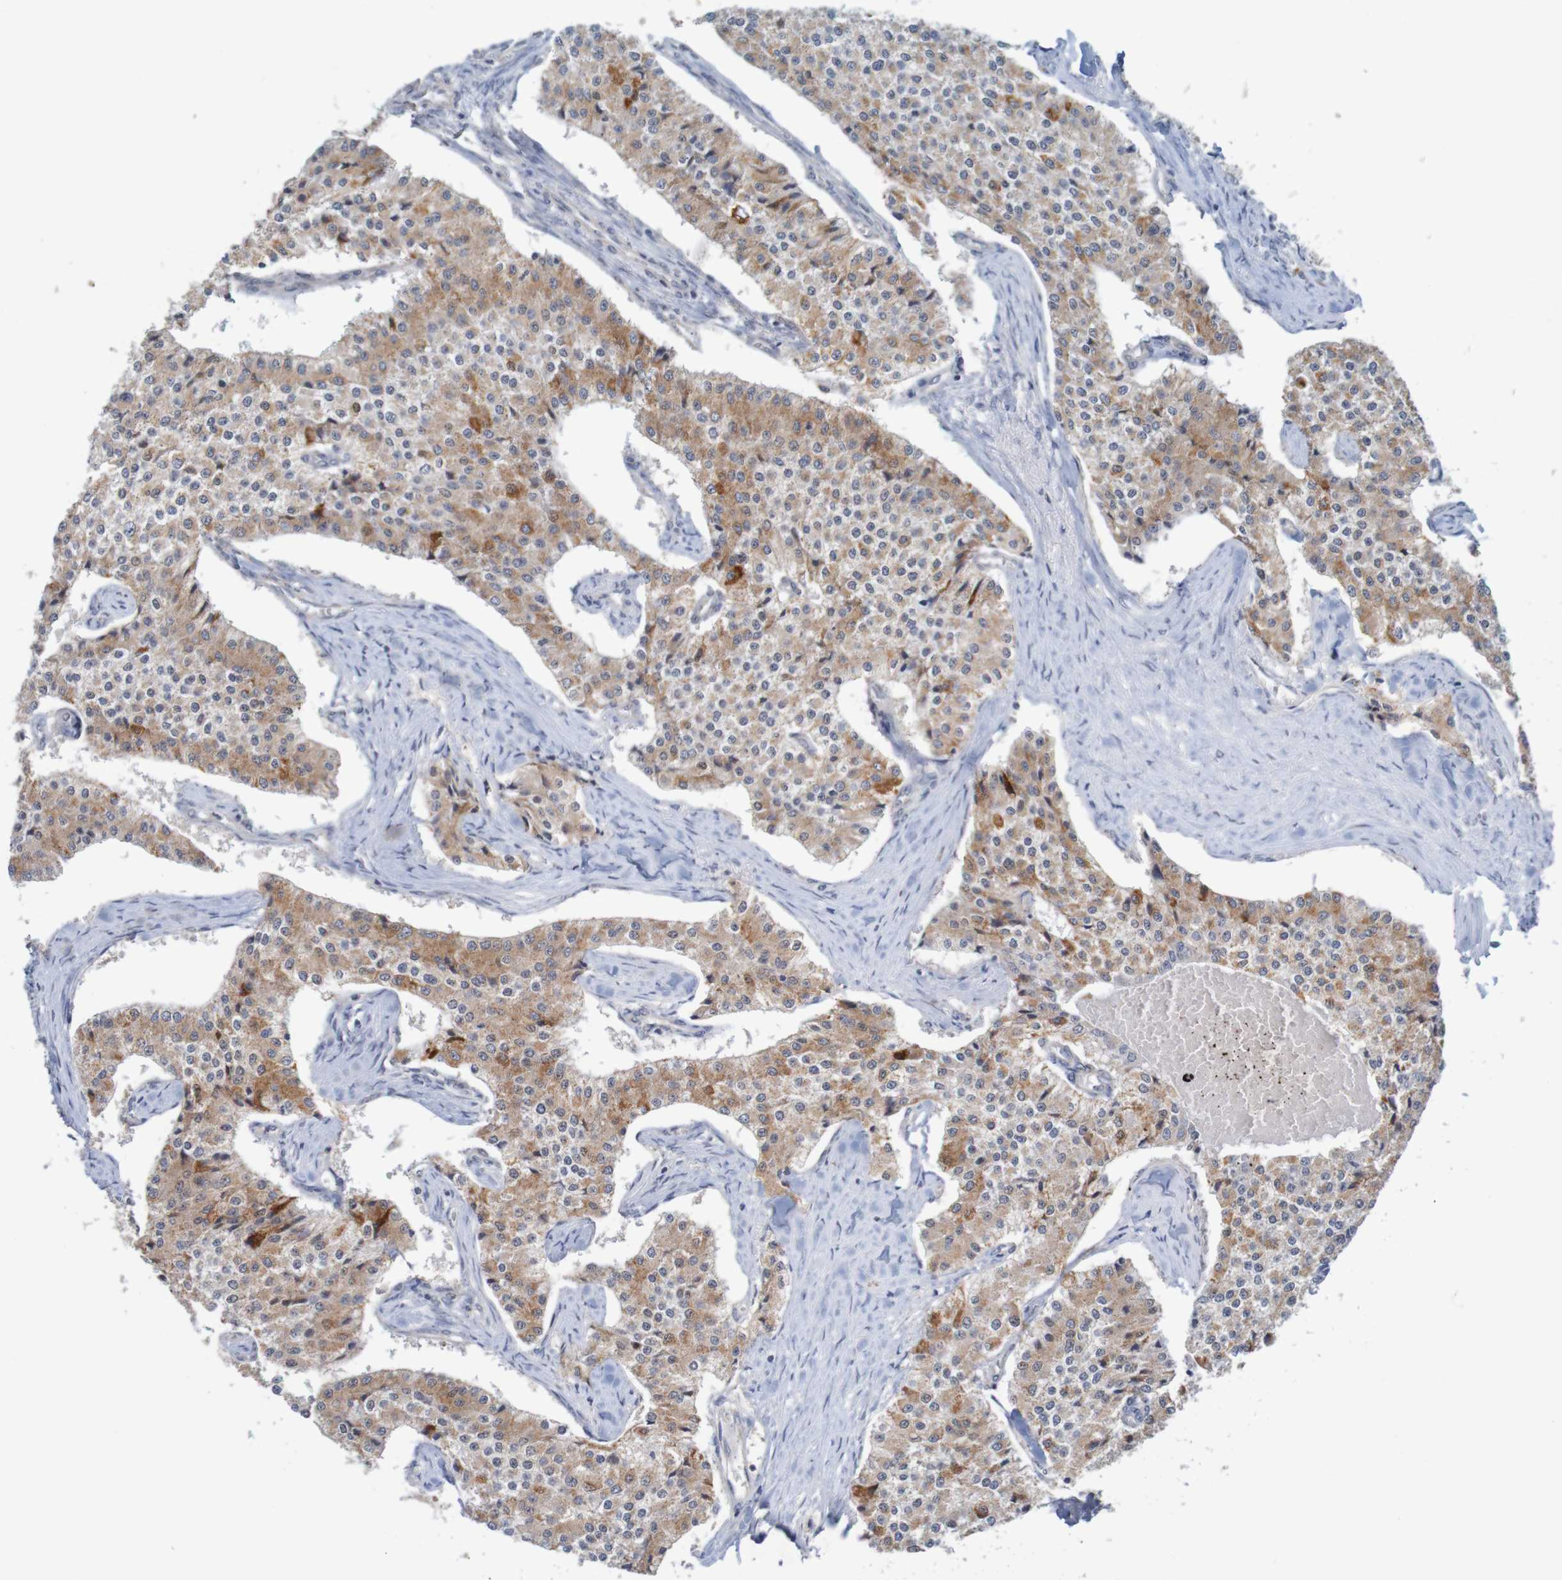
{"staining": {"intensity": "moderate", "quantity": ">75%", "location": "cytoplasmic/membranous"}, "tissue": "carcinoid", "cell_type": "Tumor cells", "image_type": "cancer", "snomed": [{"axis": "morphology", "description": "Carcinoid, malignant, NOS"}, {"axis": "topography", "description": "Colon"}], "caption": "Moderate cytoplasmic/membranous expression is present in about >75% of tumor cells in carcinoid.", "gene": "NAV2", "patient": {"sex": "female", "age": 52}}